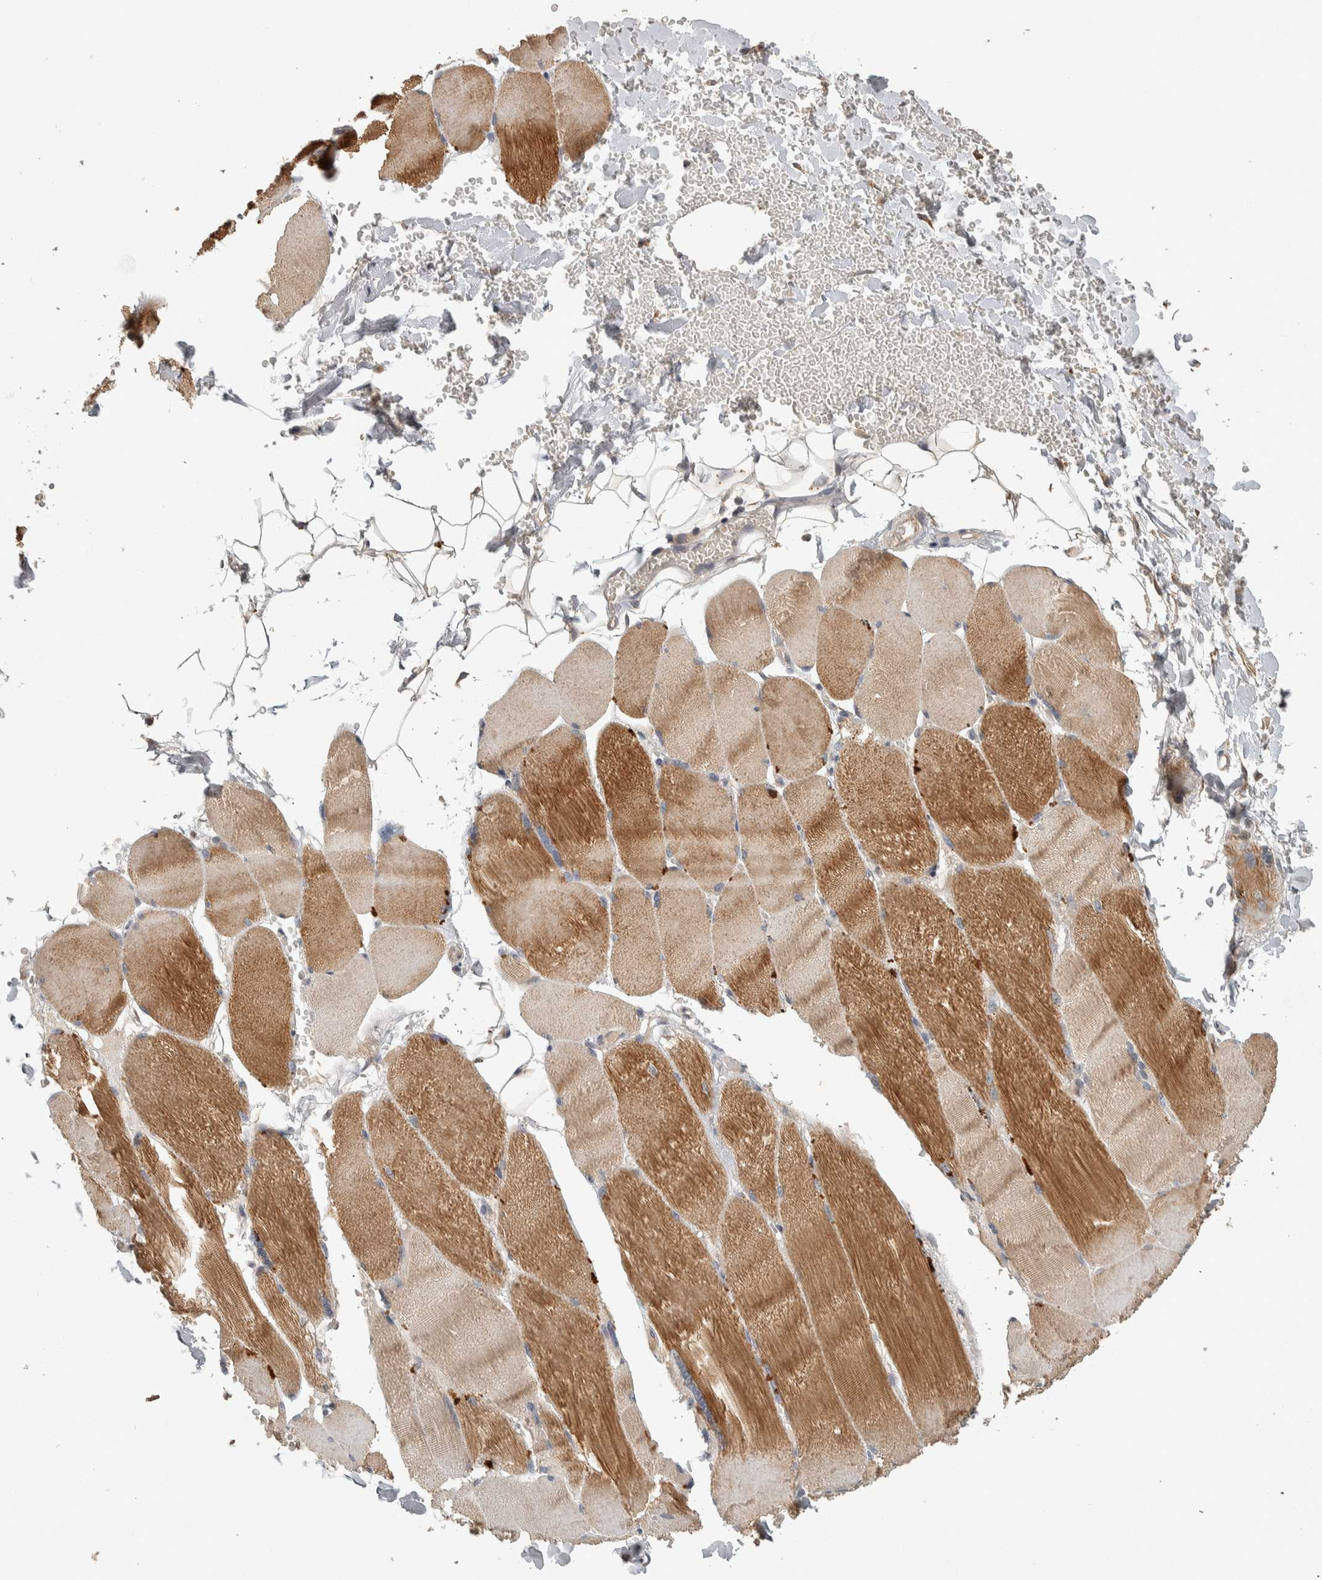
{"staining": {"intensity": "moderate", "quantity": "25%-75%", "location": "cytoplasmic/membranous"}, "tissue": "skeletal muscle", "cell_type": "Myocytes", "image_type": "normal", "snomed": [{"axis": "morphology", "description": "Normal tissue, NOS"}, {"axis": "topography", "description": "Skin"}, {"axis": "topography", "description": "Skeletal muscle"}], "caption": "Immunohistochemistry (DAB (3,3'-diaminobenzidine)) staining of benign skeletal muscle shows moderate cytoplasmic/membranous protein staining in approximately 25%-75% of myocytes.", "gene": "EIF3H", "patient": {"sex": "male", "age": 83}}